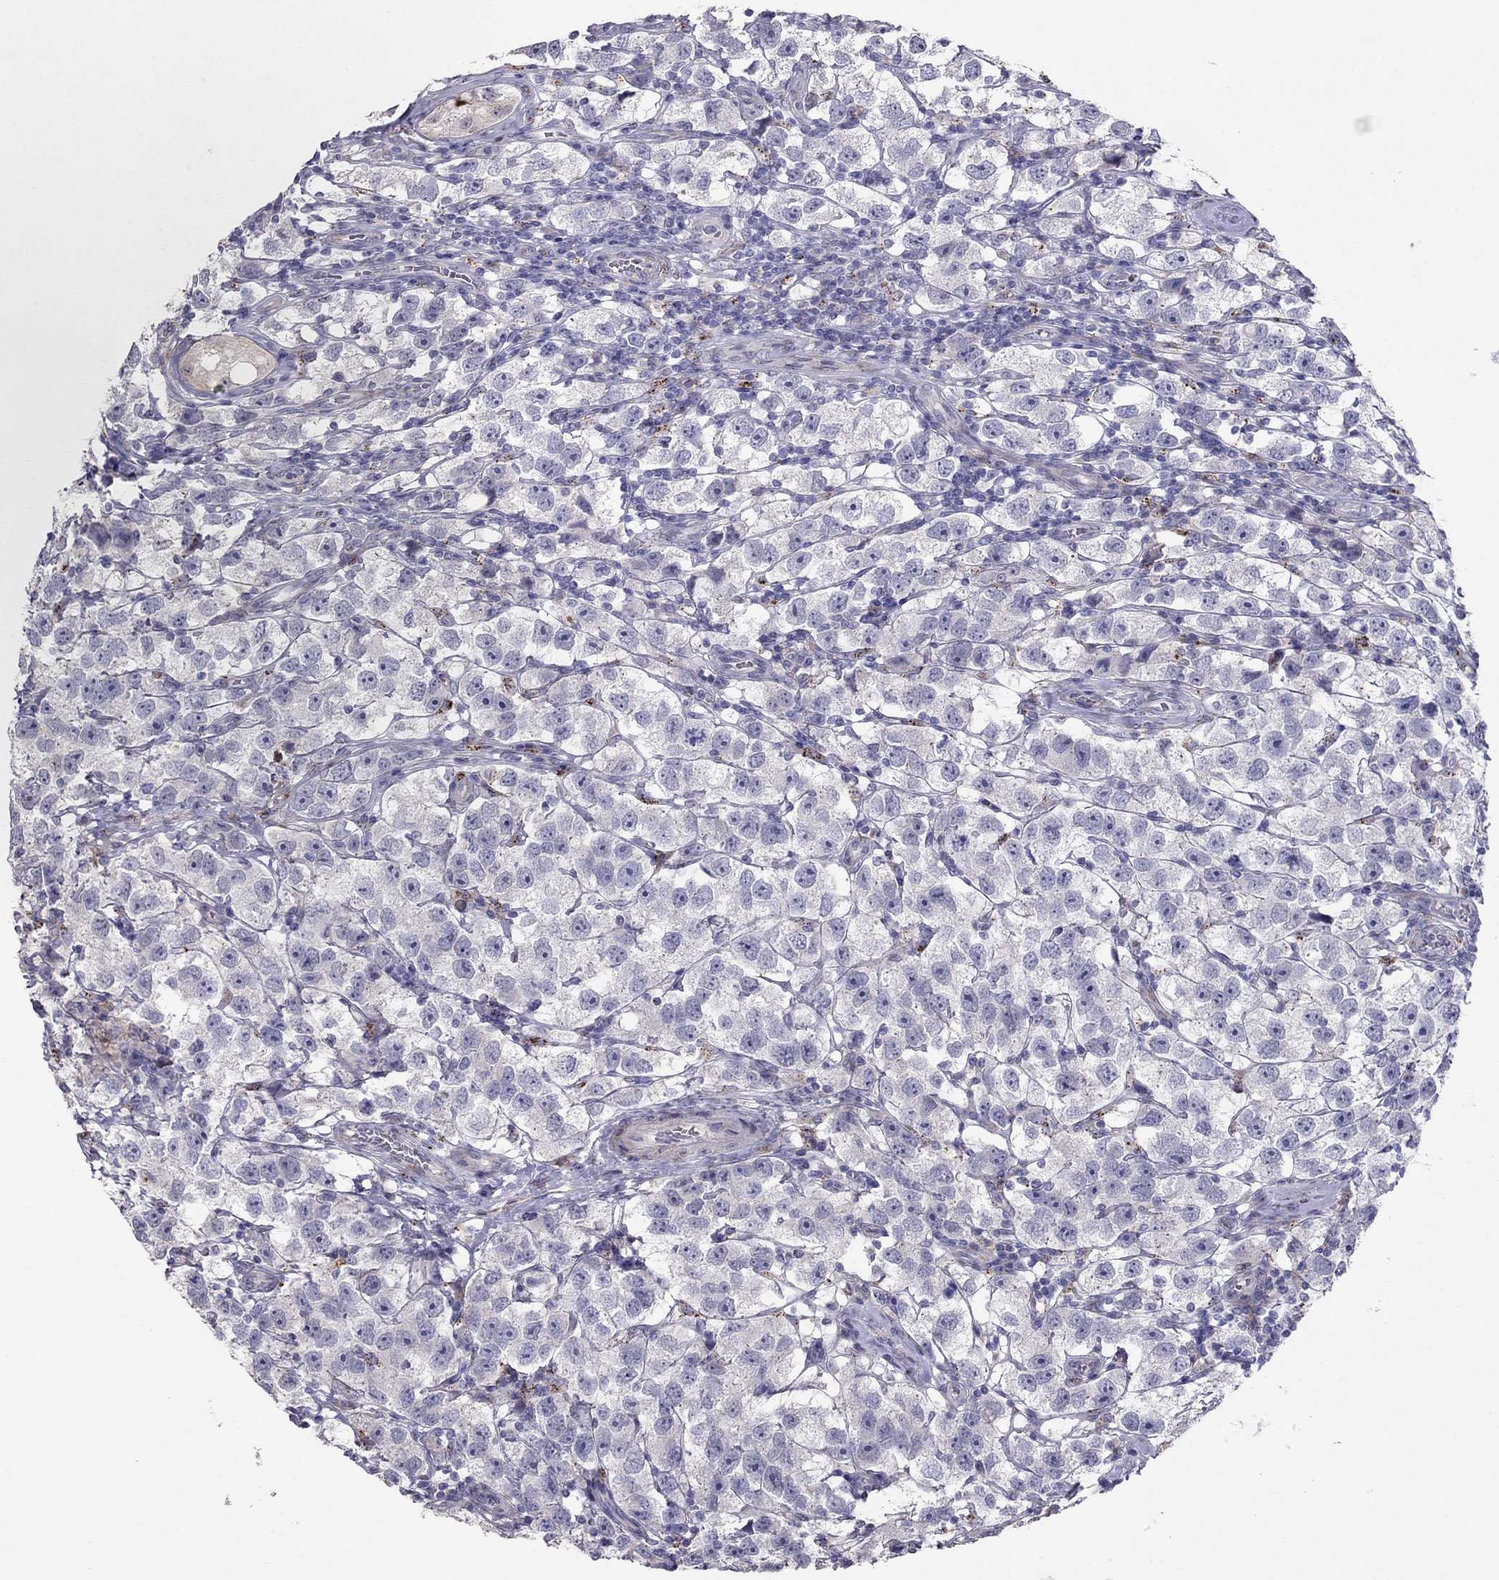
{"staining": {"intensity": "negative", "quantity": "none", "location": "none"}, "tissue": "testis cancer", "cell_type": "Tumor cells", "image_type": "cancer", "snomed": [{"axis": "morphology", "description": "Seminoma, NOS"}, {"axis": "topography", "description": "Testis"}], "caption": "Testis cancer stained for a protein using IHC displays no positivity tumor cells.", "gene": "MAGEB4", "patient": {"sex": "male", "age": 26}}